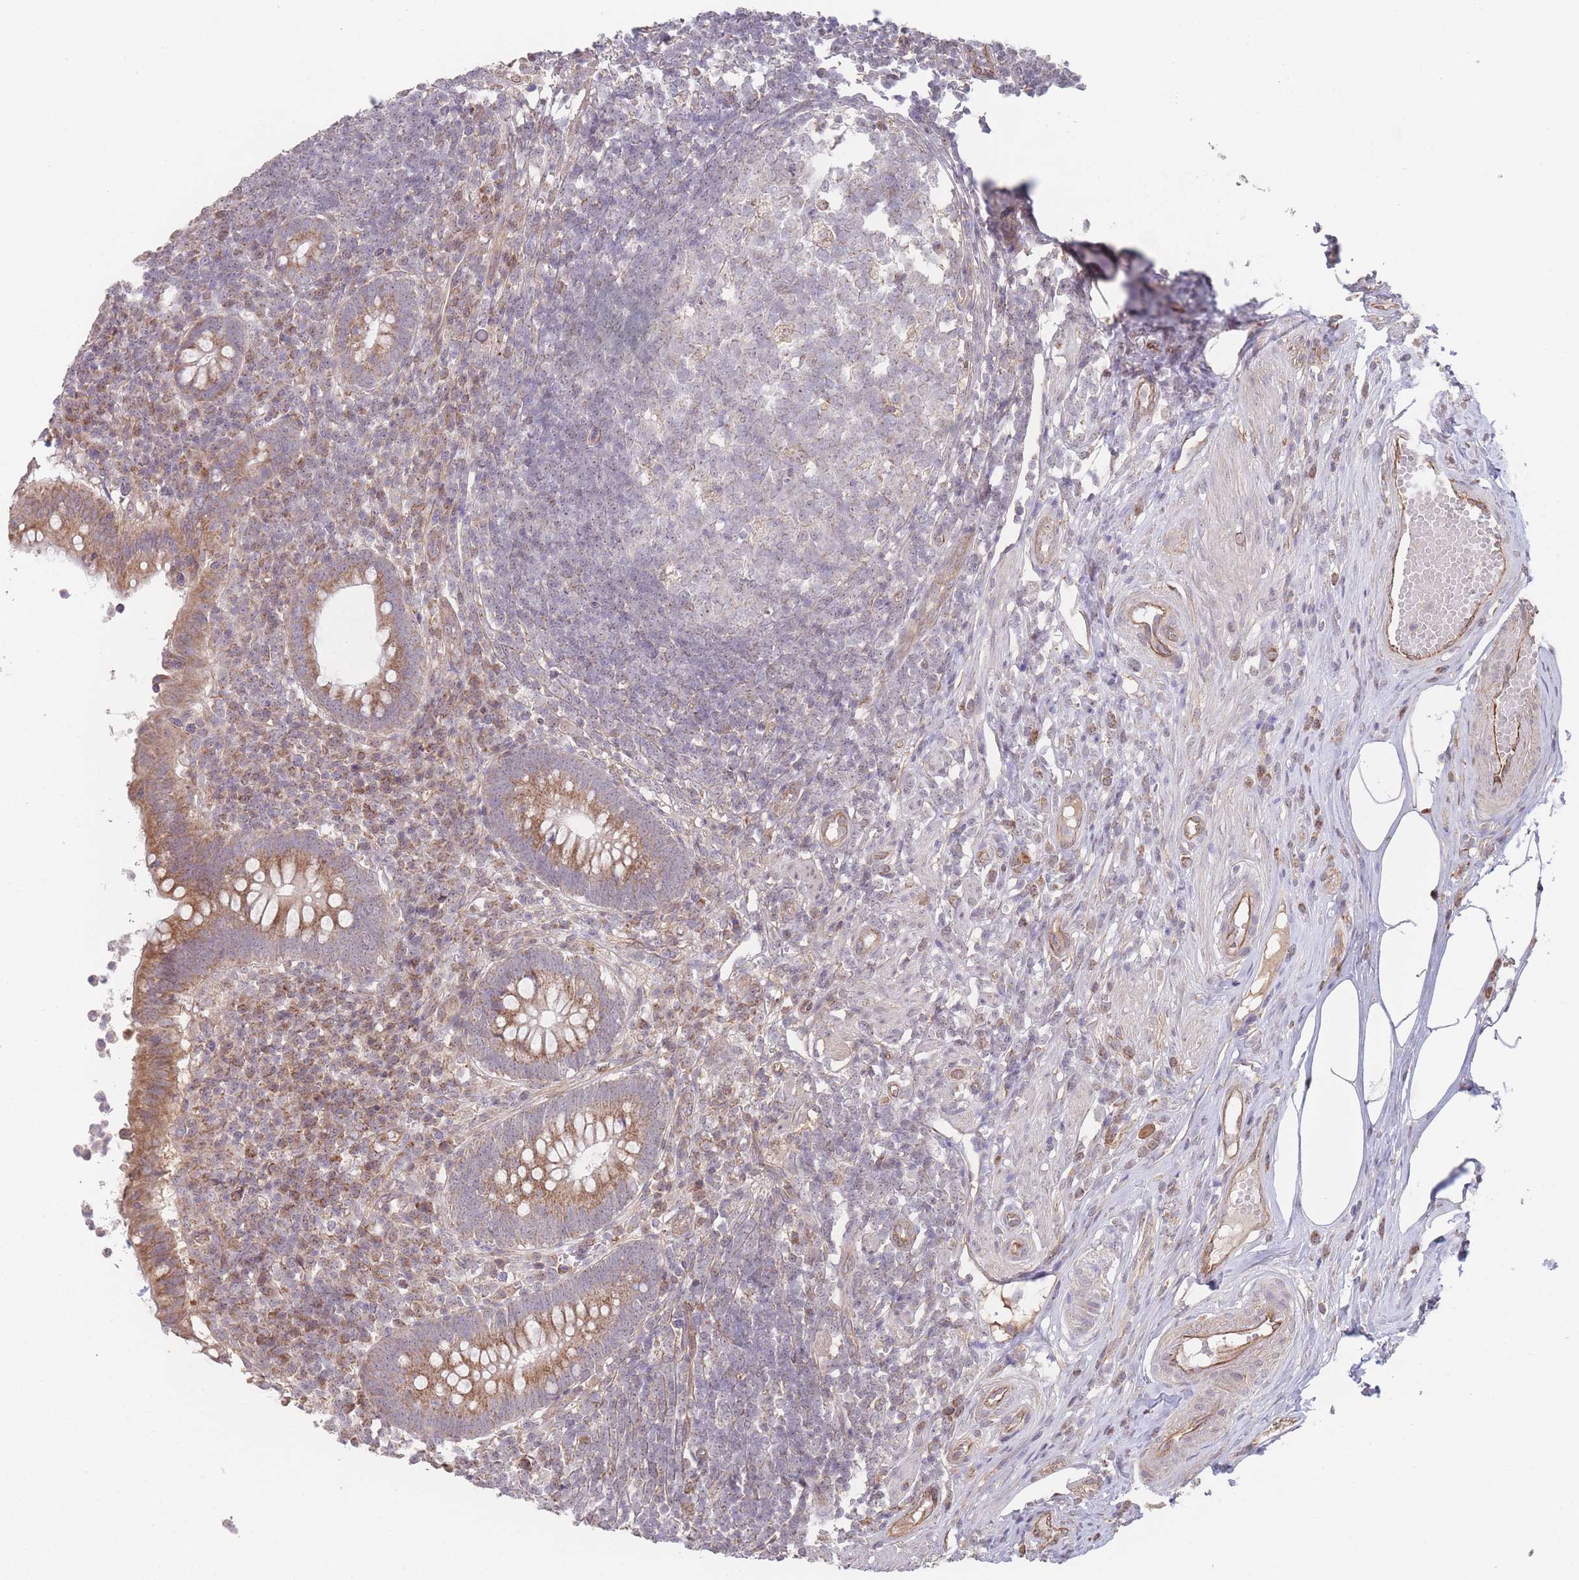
{"staining": {"intensity": "moderate", "quantity": ">75%", "location": "cytoplasmic/membranous"}, "tissue": "appendix", "cell_type": "Glandular cells", "image_type": "normal", "snomed": [{"axis": "morphology", "description": "Normal tissue, NOS"}, {"axis": "topography", "description": "Appendix"}], "caption": "Immunohistochemistry (IHC) (DAB) staining of unremarkable appendix exhibits moderate cytoplasmic/membranous protein positivity in about >75% of glandular cells.", "gene": "PXMP4", "patient": {"sex": "female", "age": 56}}